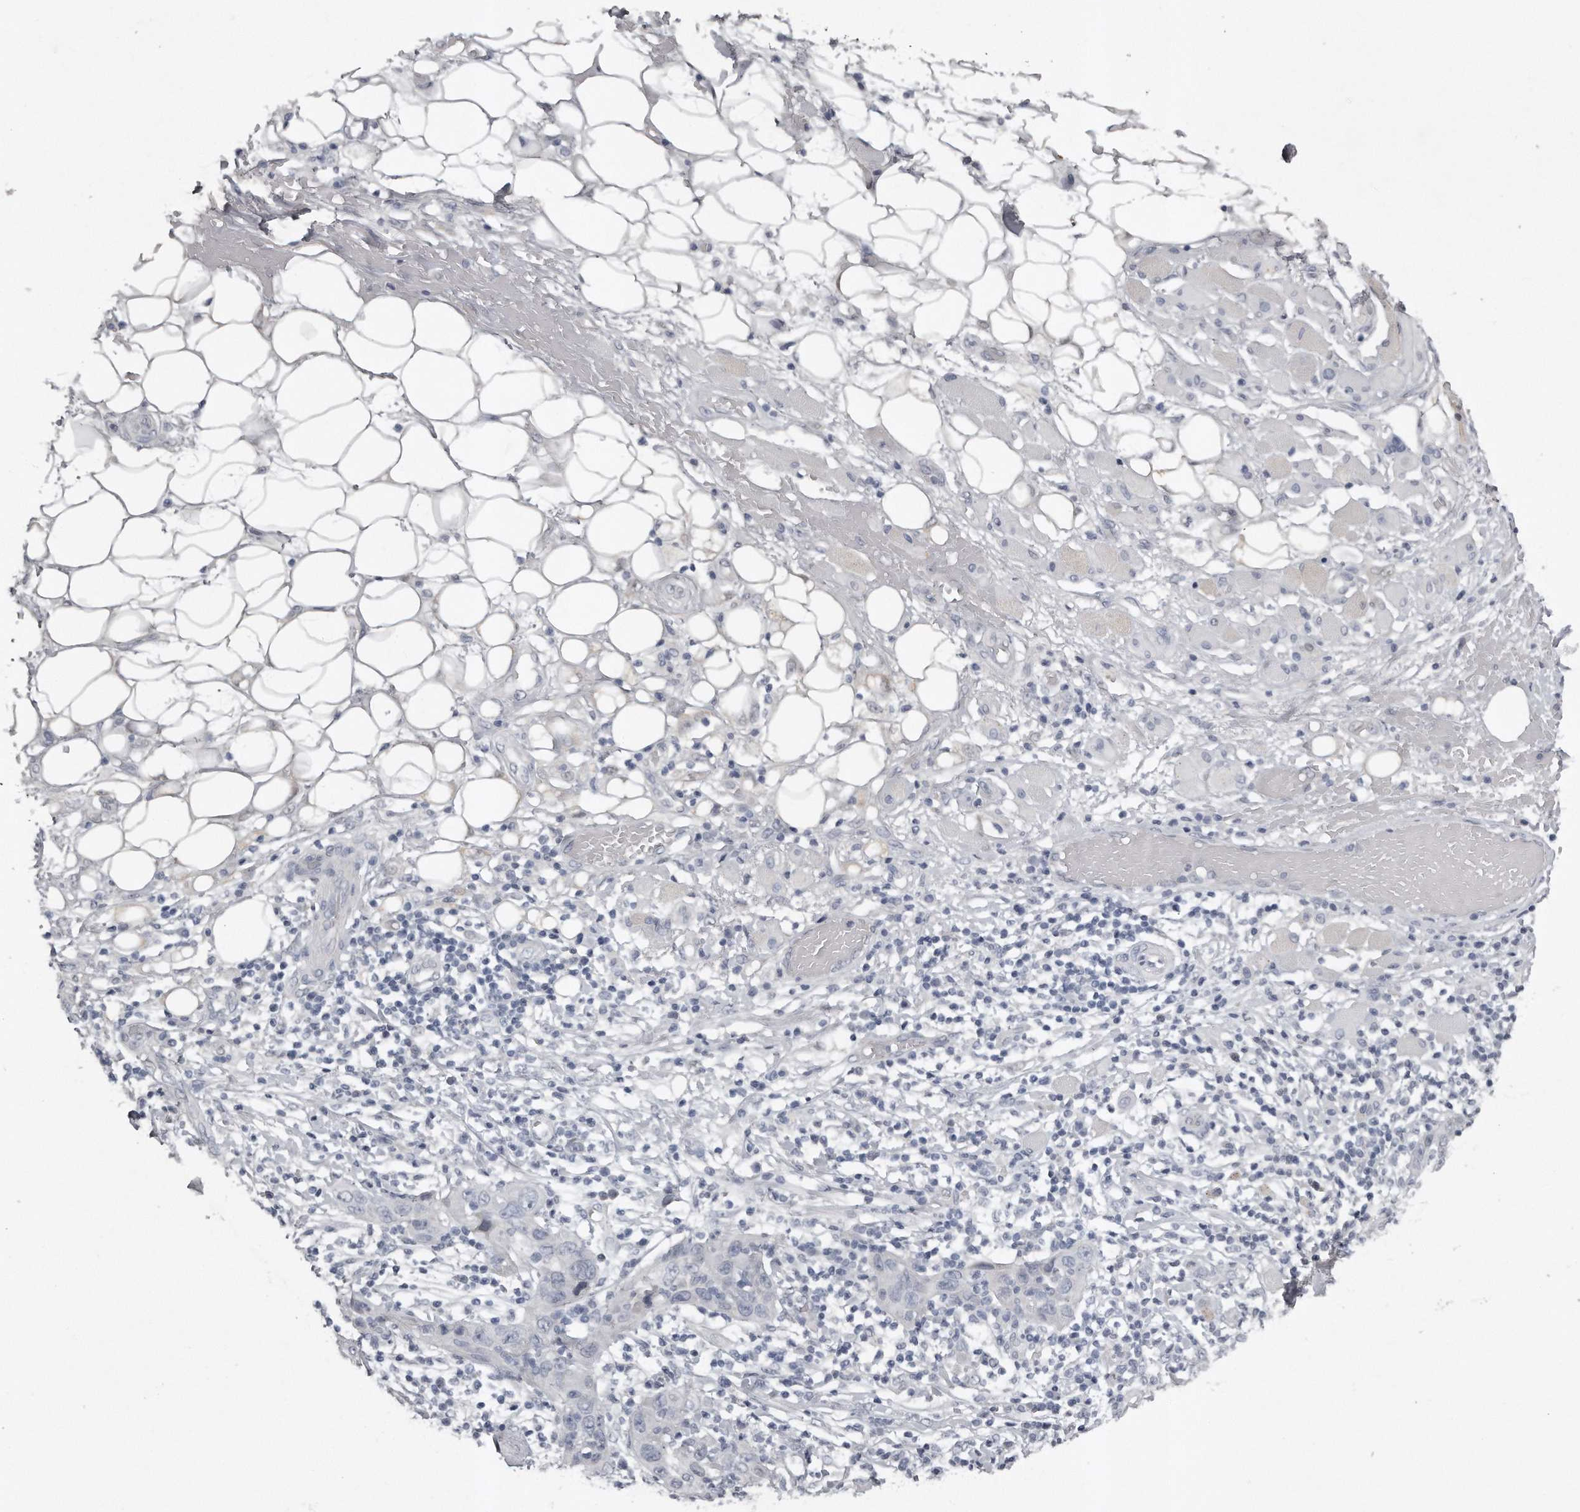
{"staining": {"intensity": "negative", "quantity": "none", "location": "none"}, "tissue": "skin cancer", "cell_type": "Tumor cells", "image_type": "cancer", "snomed": [{"axis": "morphology", "description": "Squamous cell carcinoma, NOS"}, {"axis": "topography", "description": "Skin"}], "caption": "Immunohistochemistry histopathology image of neoplastic tissue: skin cancer stained with DAB displays no significant protein staining in tumor cells.", "gene": "GGCT", "patient": {"sex": "female", "age": 88}}